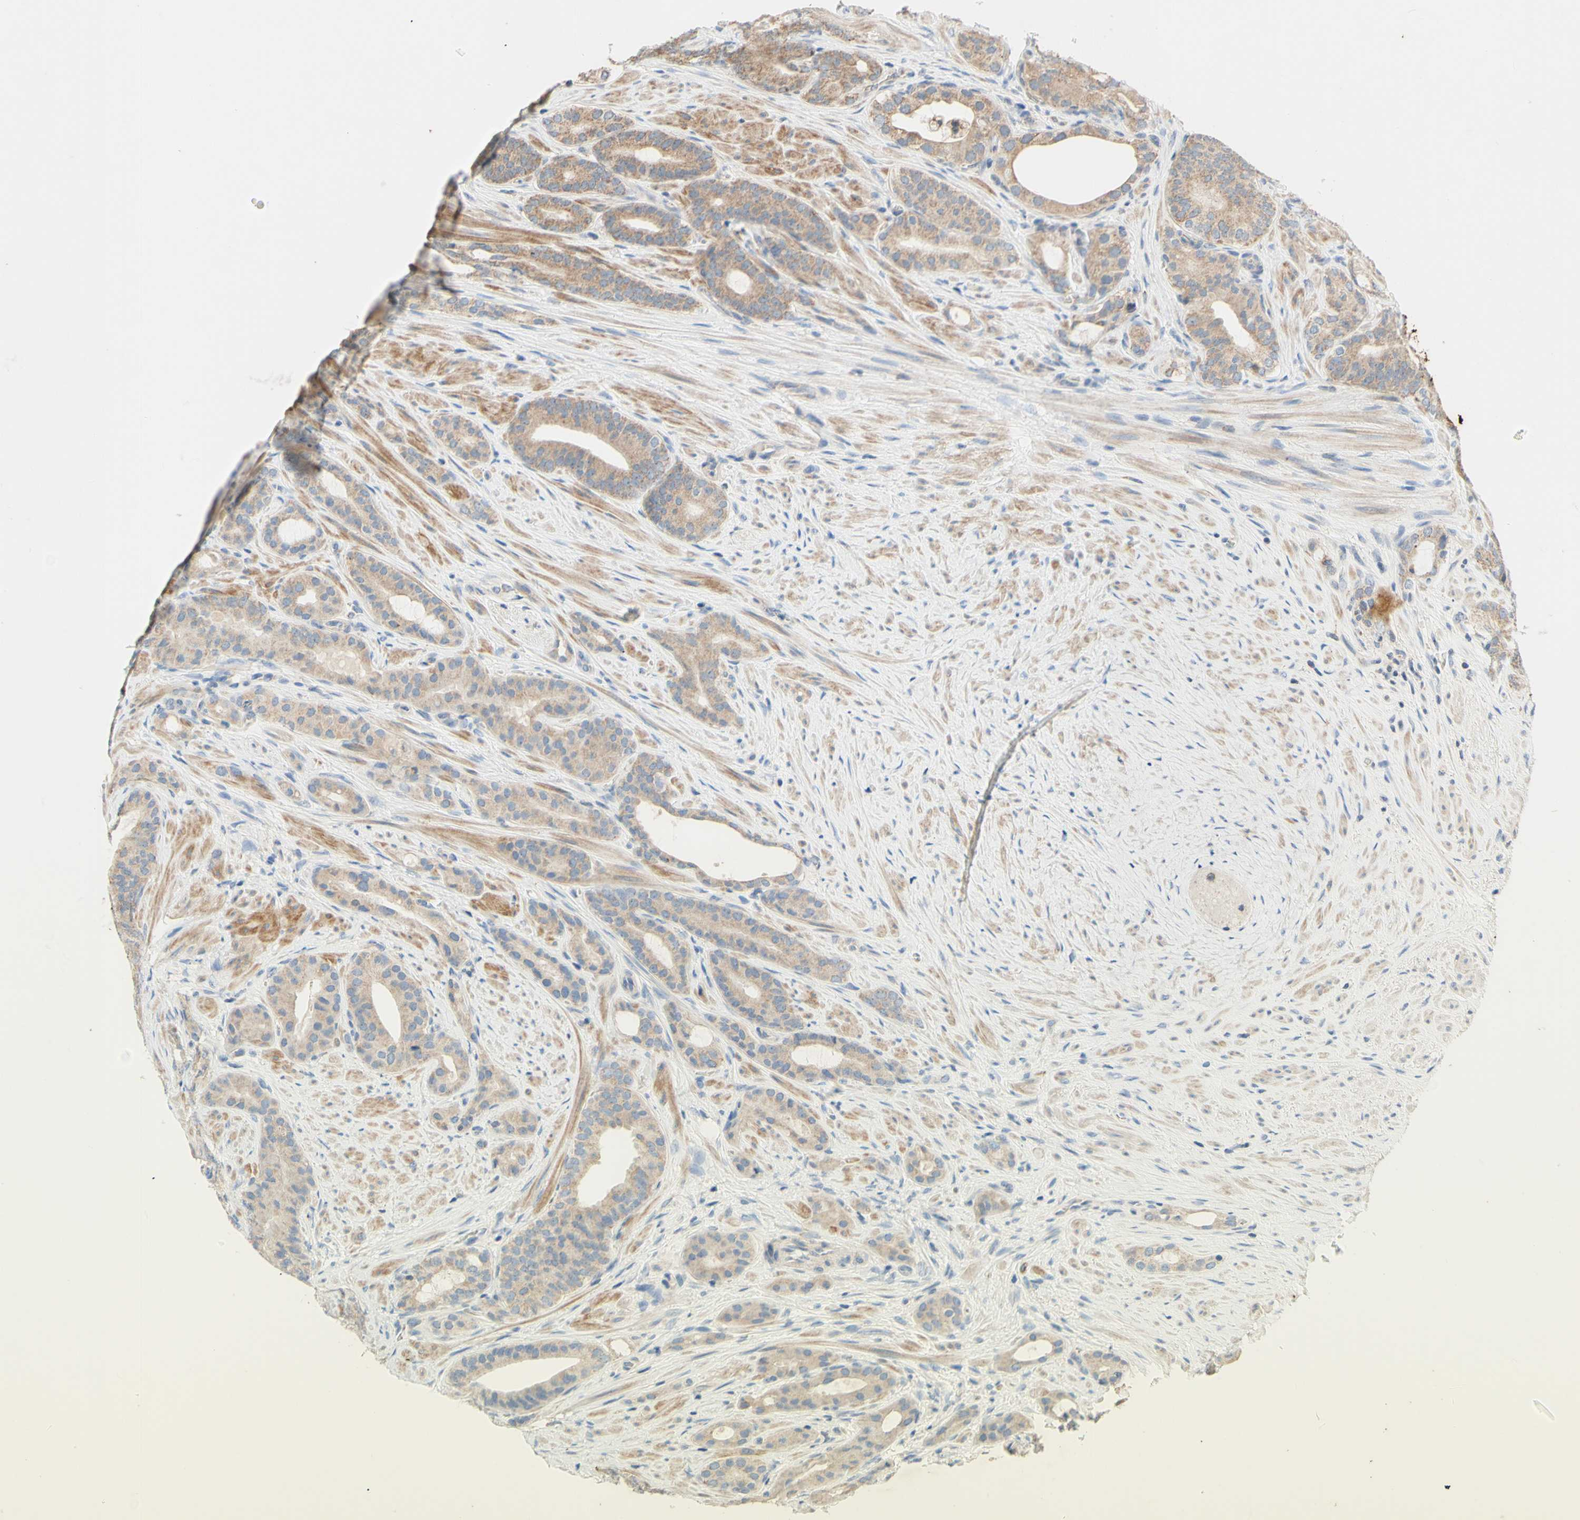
{"staining": {"intensity": "moderate", "quantity": "25%-75%", "location": "cytoplasmic/membranous"}, "tissue": "prostate cancer", "cell_type": "Tumor cells", "image_type": "cancer", "snomed": [{"axis": "morphology", "description": "Adenocarcinoma, Low grade"}, {"axis": "topography", "description": "Prostate"}], "caption": "Prostate cancer stained with a protein marker demonstrates moderate staining in tumor cells.", "gene": "PTGIS", "patient": {"sex": "male", "age": 63}}